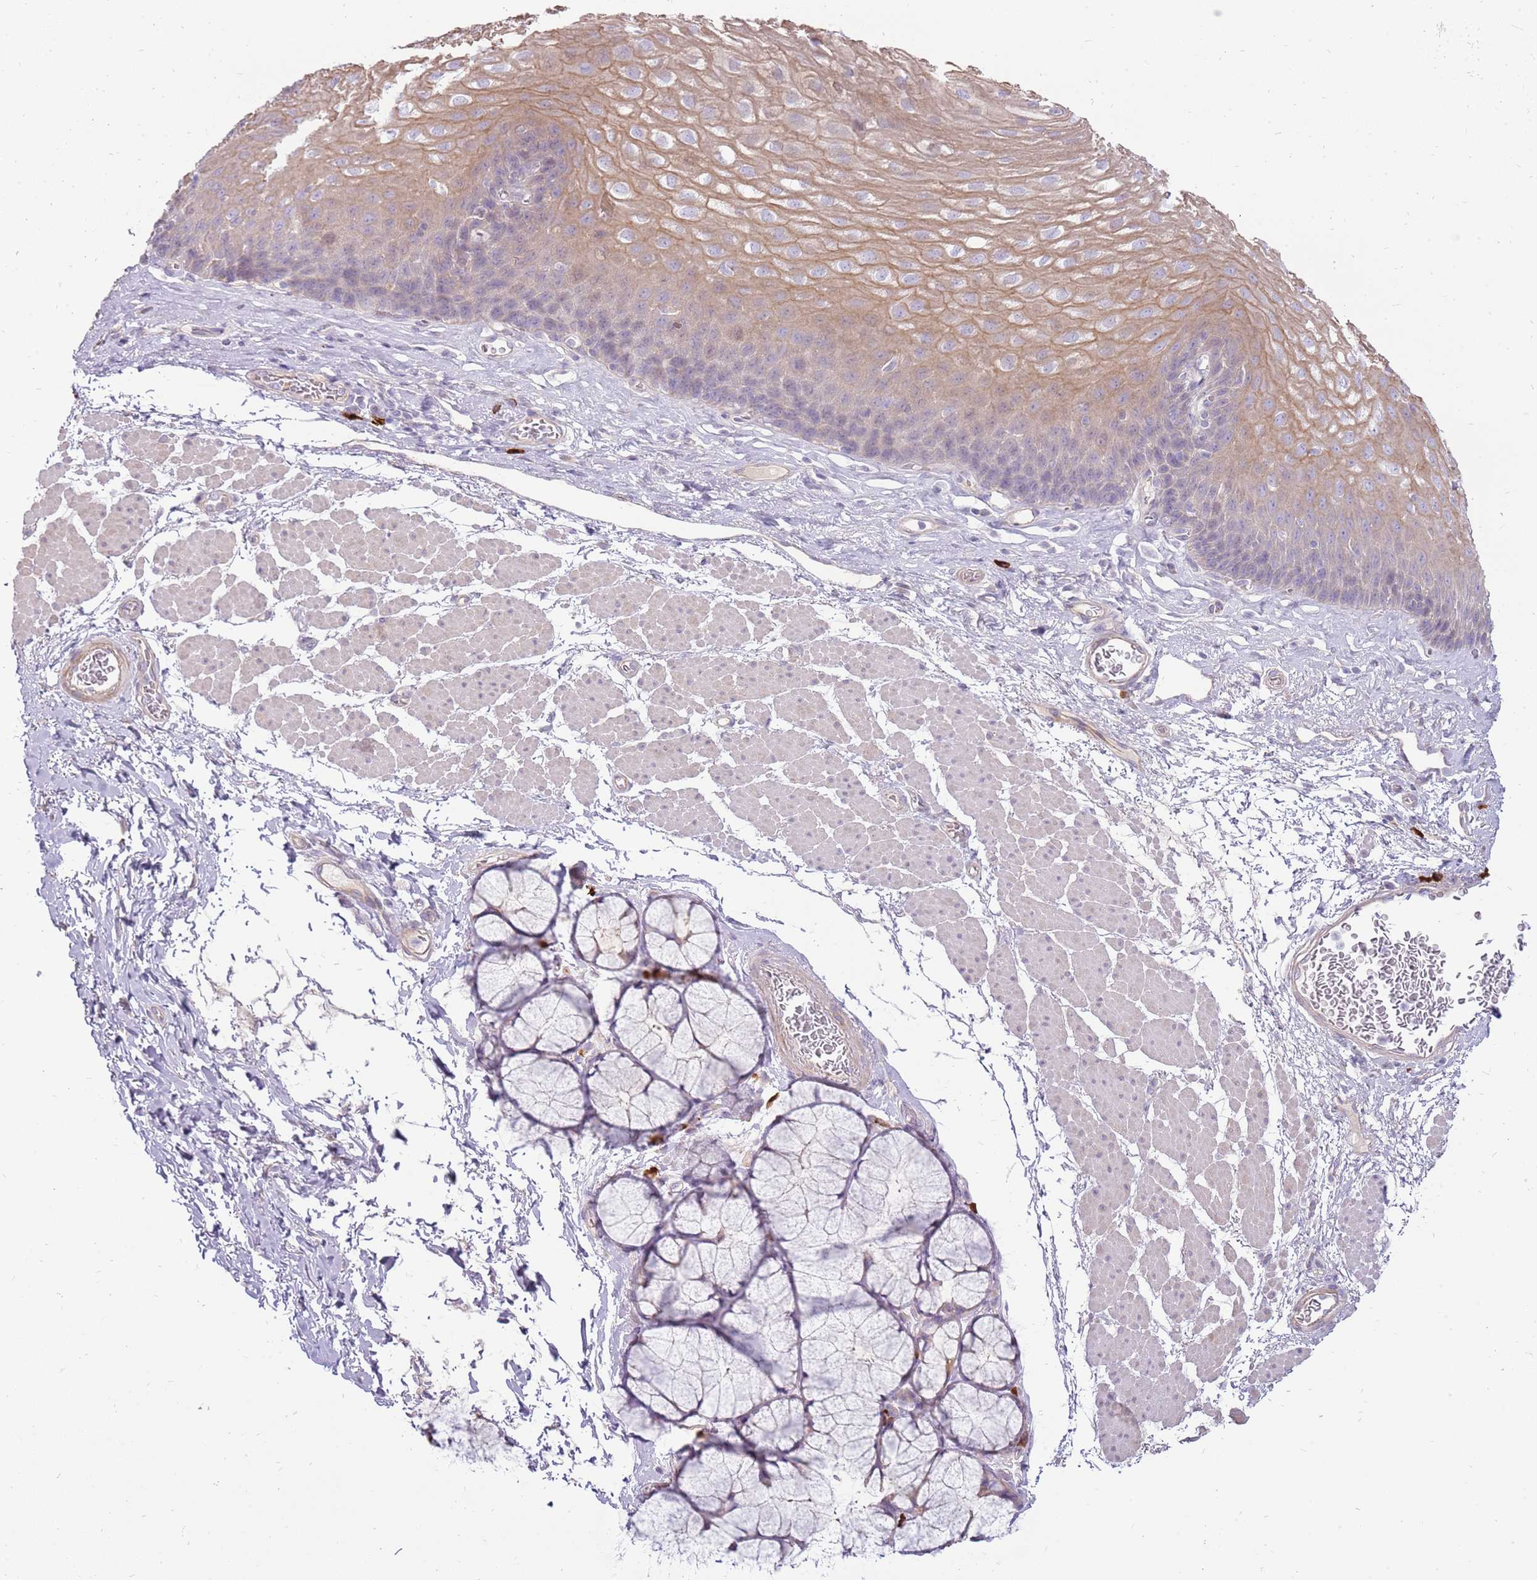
{"staining": {"intensity": "moderate", "quantity": "<25%", "location": "cytoplasmic/membranous"}, "tissue": "esophagus", "cell_type": "Squamous epithelial cells", "image_type": "normal", "snomed": [{"axis": "morphology", "description": "Normal tissue, NOS"}, {"axis": "topography", "description": "Esophagus"}], "caption": "Immunohistochemistry of unremarkable human esophagus reveals low levels of moderate cytoplasmic/membranous positivity in approximately <25% of squamous epithelial cells. (brown staining indicates protein expression, while blue staining denotes nuclei).", "gene": "MCUB", "patient": {"sex": "female", "age": 66}}